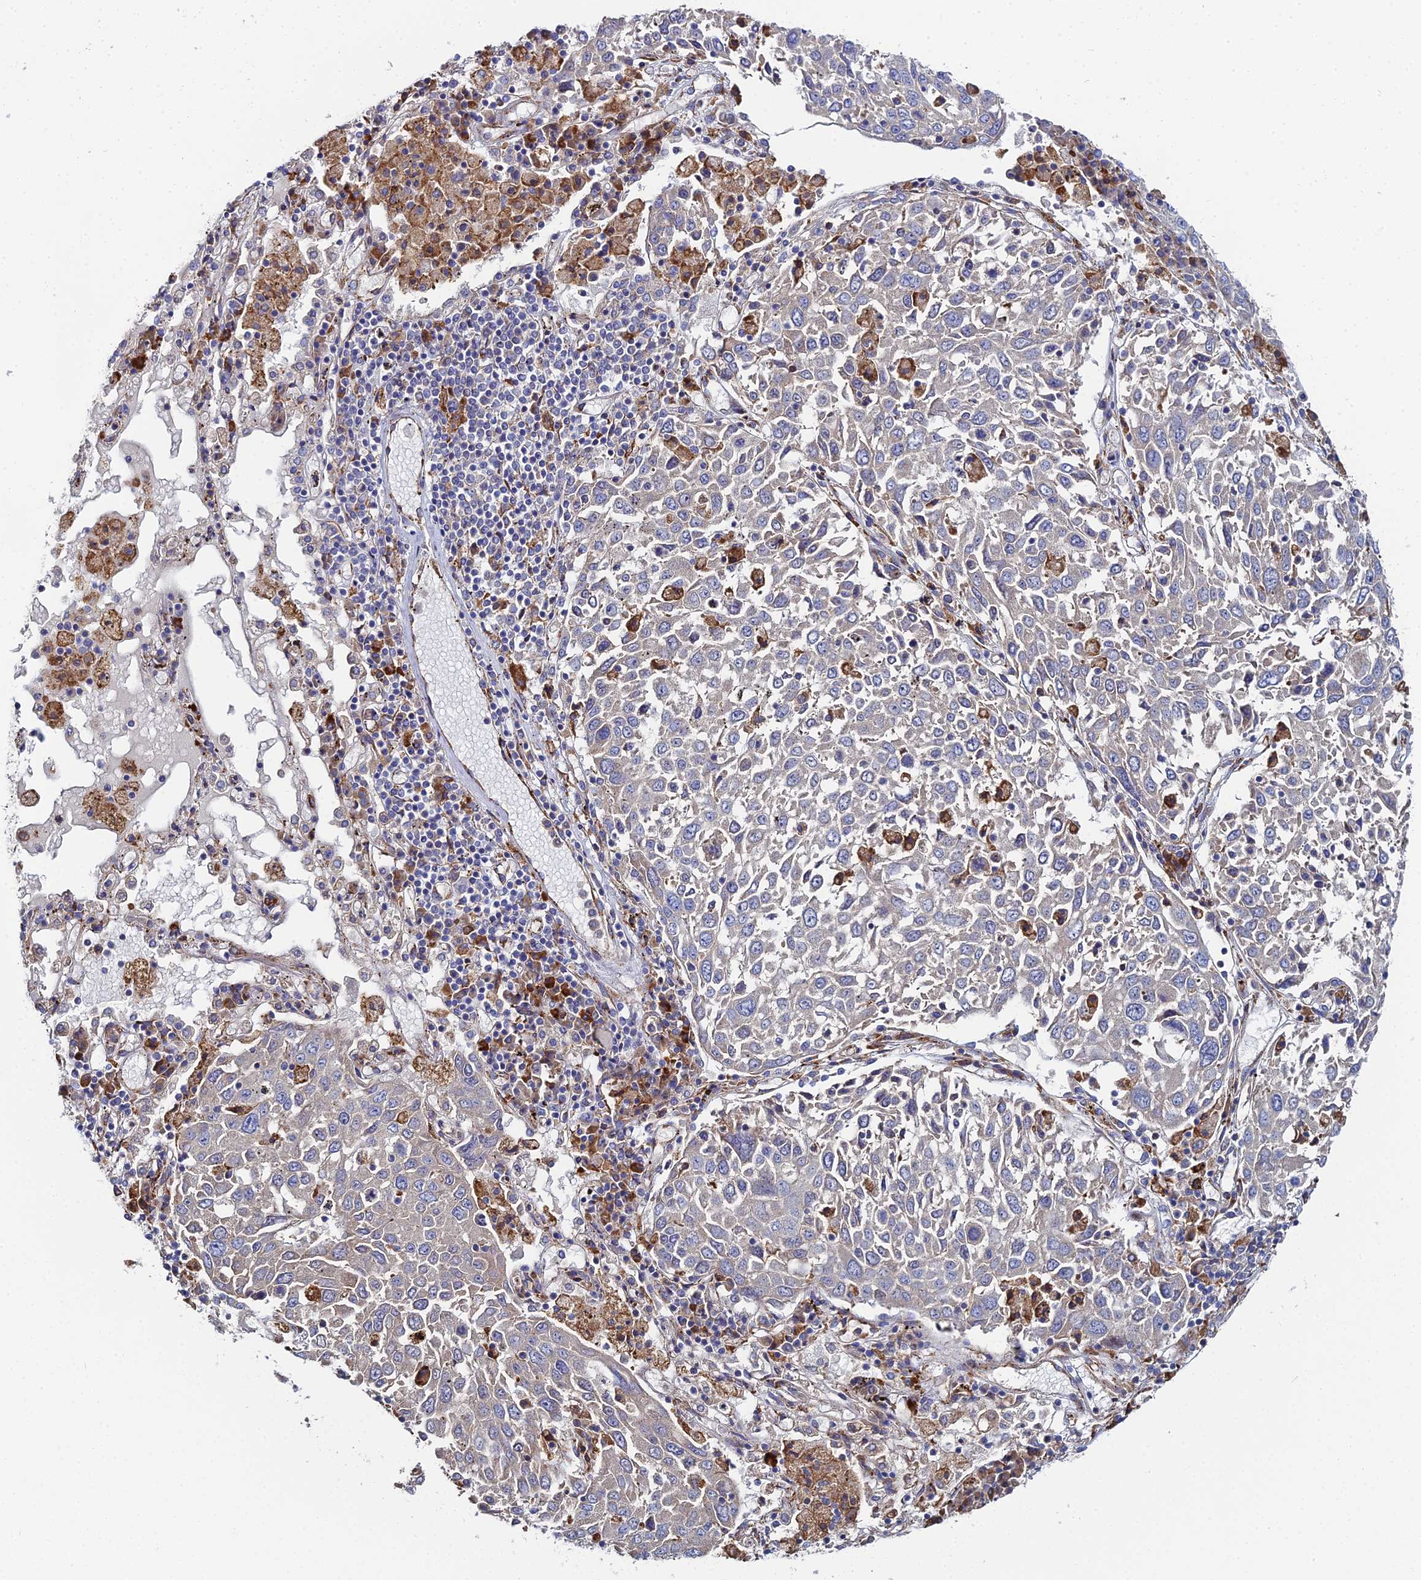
{"staining": {"intensity": "weak", "quantity": "<25%", "location": "cytoplasmic/membranous"}, "tissue": "lung cancer", "cell_type": "Tumor cells", "image_type": "cancer", "snomed": [{"axis": "morphology", "description": "Squamous cell carcinoma, NOS"}, {"axis": "topography", "description": "Lung"}], "caption": "Tumor cells show no significant positivity in lung cancer.", "gene": "CLCN3", "patient": {"sex": "male", "age": 65}}